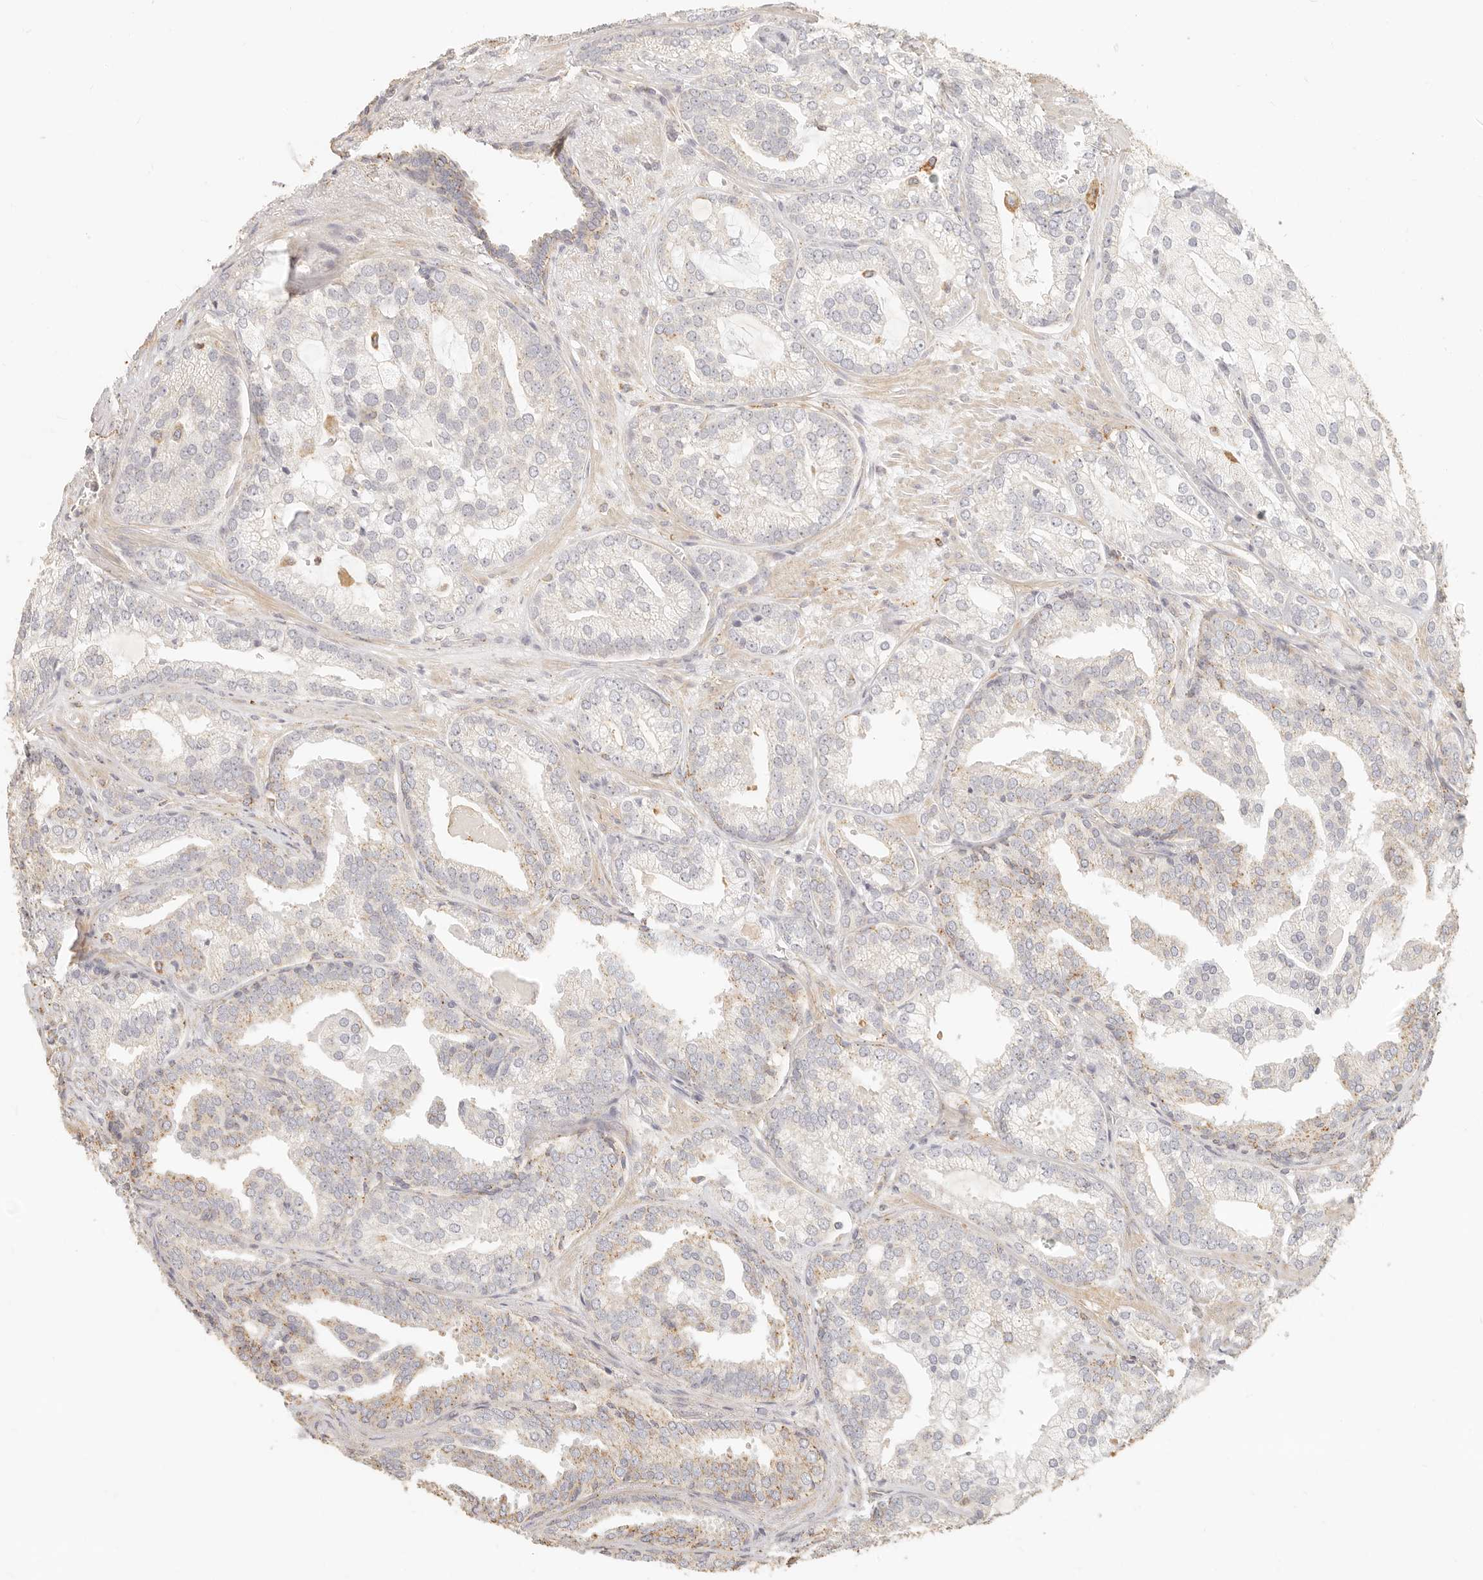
{"staining": {"intensity": "weak", "quantity": "<25%", "location": "cytoplasmic/membranous"}, "tissue": "prostate cancer", "cell_type": "Tumor cells", "image_type": "cancer", "snomed": [{"axis": "morphology", "description": "Normal morphology"}, {"axis": "morphology", "description": "Adenocarcinoma, Low grade"}, {"axis": "topography", "description": "Prostate"}], "caption": "Immunohistochemistry of human low-grade adenocarcinoma (prostate) shows no staining in tumor cells.", "gene": "CNMD", "patient": {"sex": "male", "age": 72}}